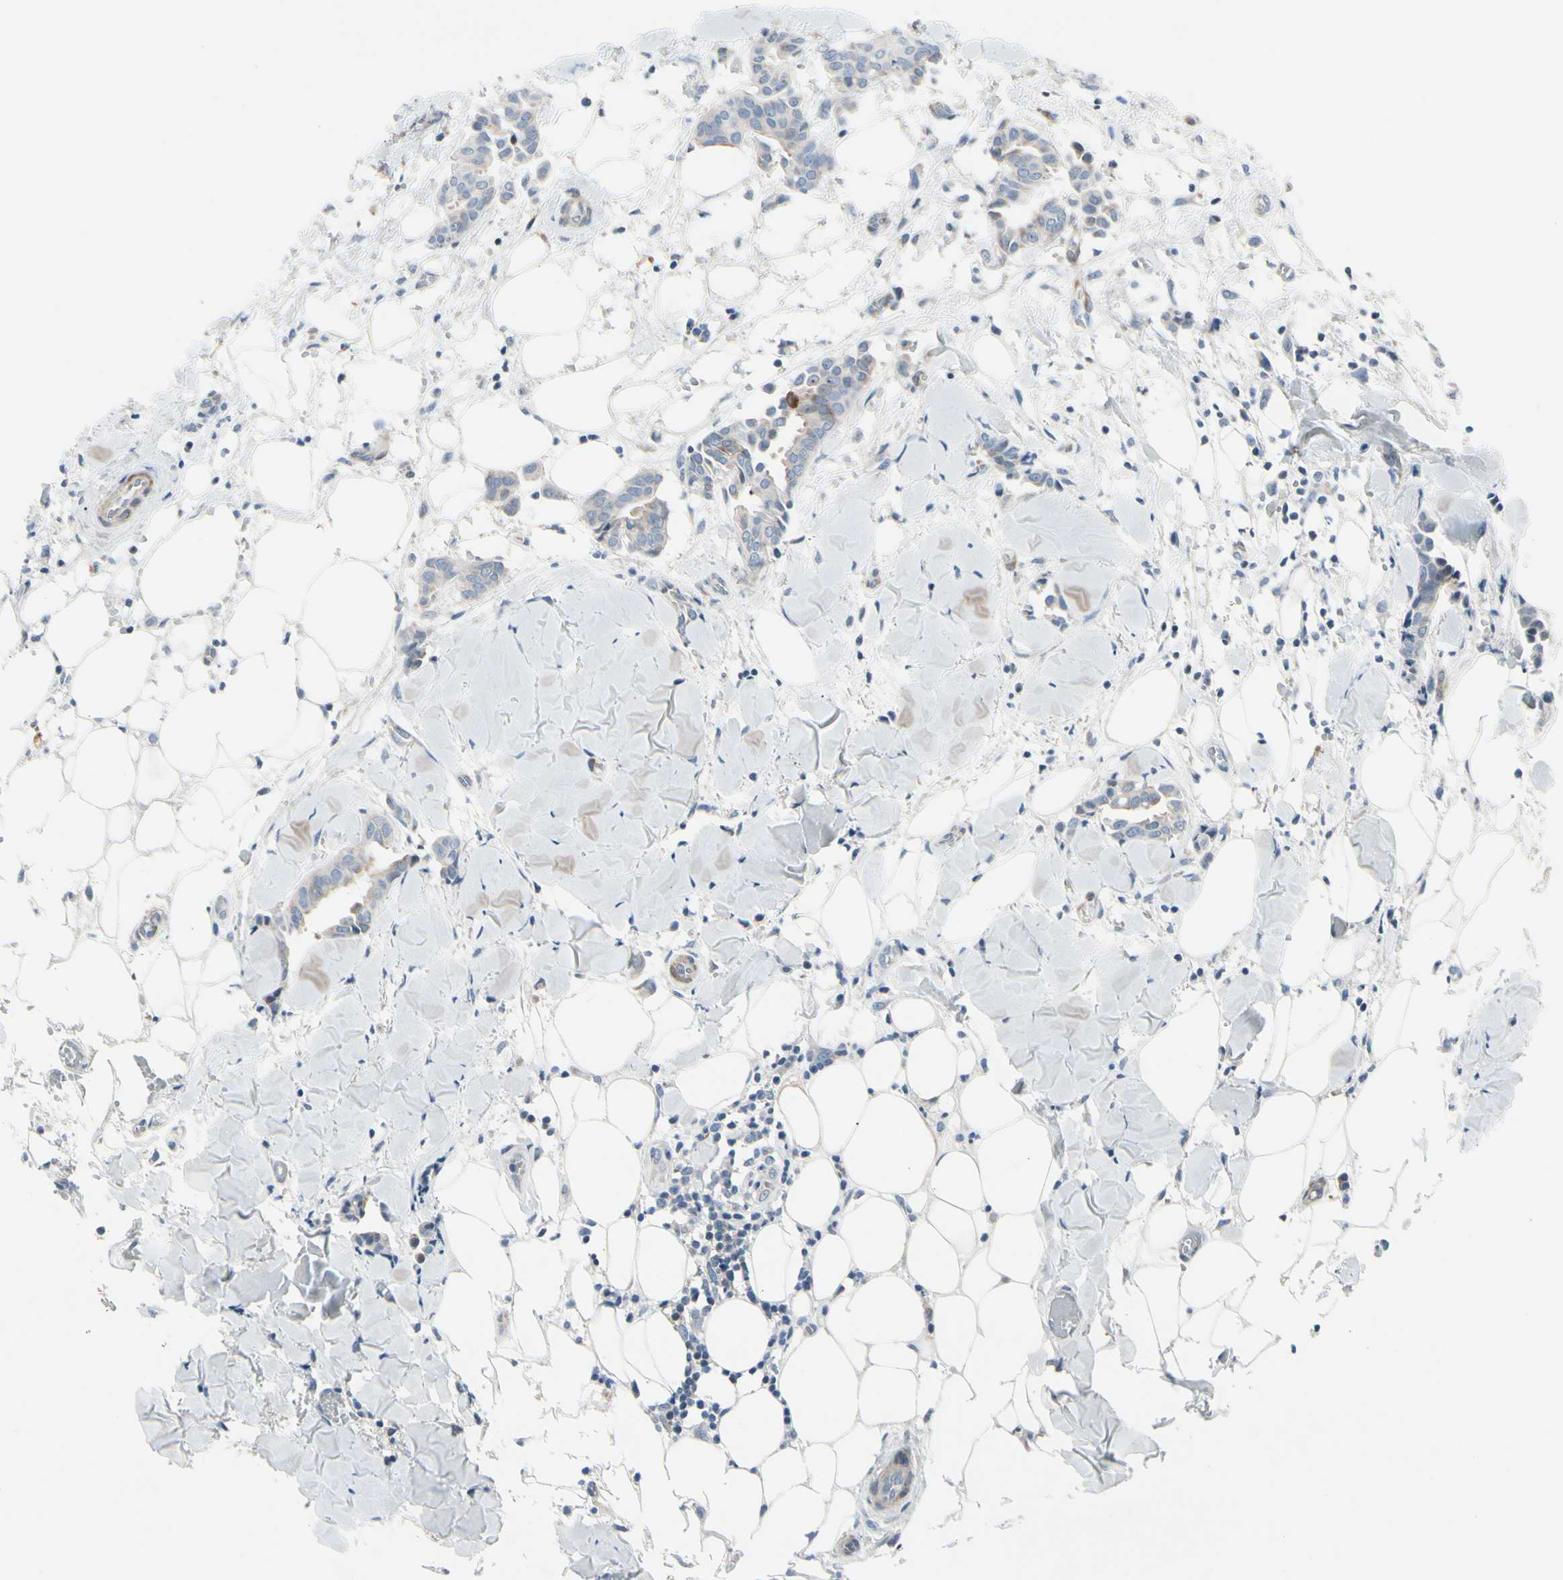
{"staining": {"intensity": "negative", "quantity": "none", "location": "none"}, "tissue": "head and neck cancer", "cell_type": "Tumor cells", "image_type": "cancer", "snomed": [{"axis": "morphology", "description": "Adenocarcinoma, NOS"}, {"axis": "topography", "description": "Salivary gland"}, {"axis": "topography", "description": "Head-Neck"}], "caption": "Immunohistochemical staining of human head and neck adenocarcinoma displays no significant staining in tumor cells.", "gene": "MAP2", "patient": {"sex": "female", "age": 59}}